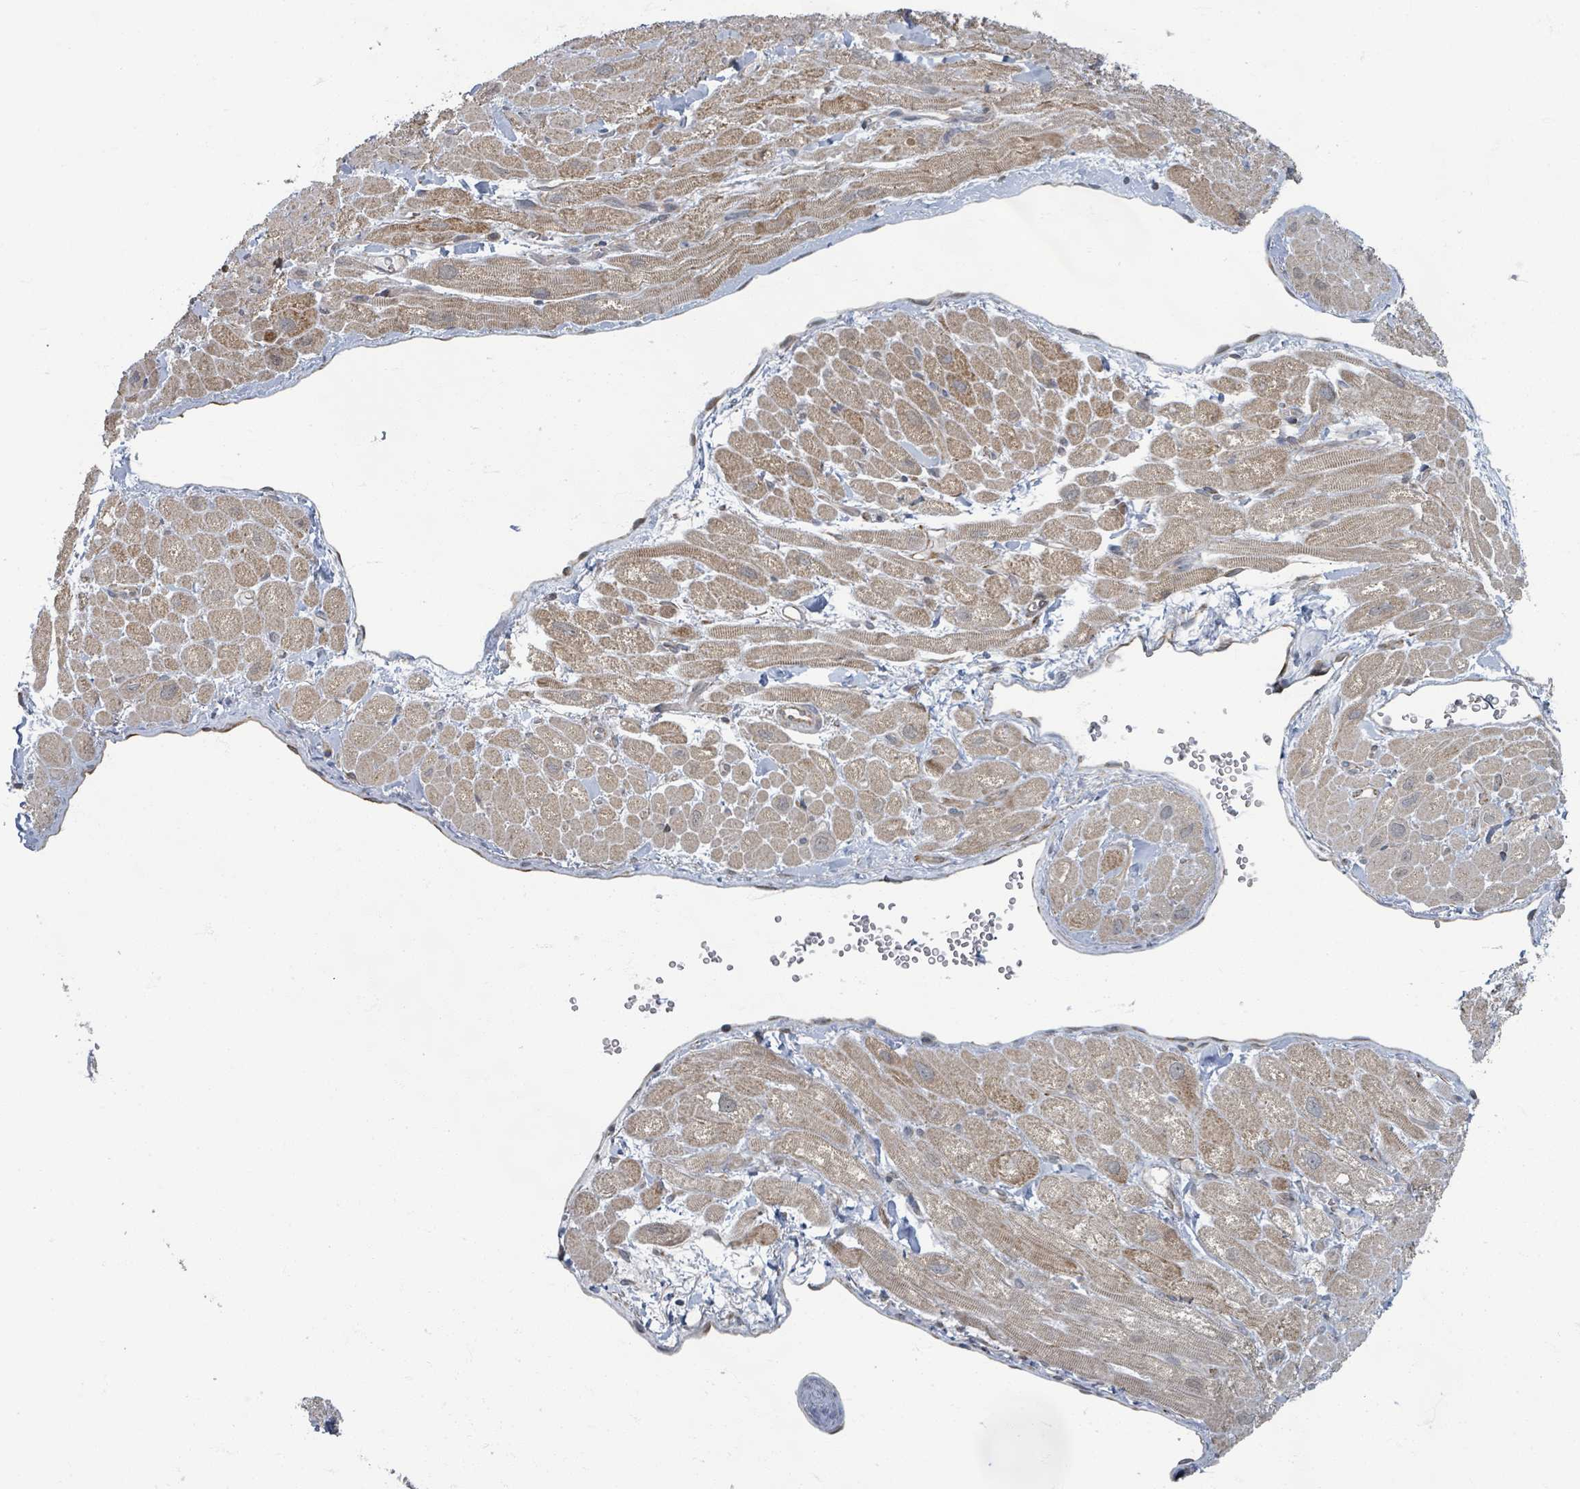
{"staining": {"intensity": "moderate", "quantity": ">75%", "location": "cytoplasmic/membranous"}, "tissue": "heart muscle", "cell_type": "Cardiomyocytes", "image_type": "normal", "snomed": [{"axis": "morphology", "description": "Normal tissue, NOS"}, {"axis": "topography", "description": "Heart"}], "caption": "IHC (DAB) staining of benign heart muscle shows moderate cytoplasmic/membranous protein expression in about >75% of cardiomyocytes.", "gene": "INTS15", "patient": {"sex": "male", "age": 65}}